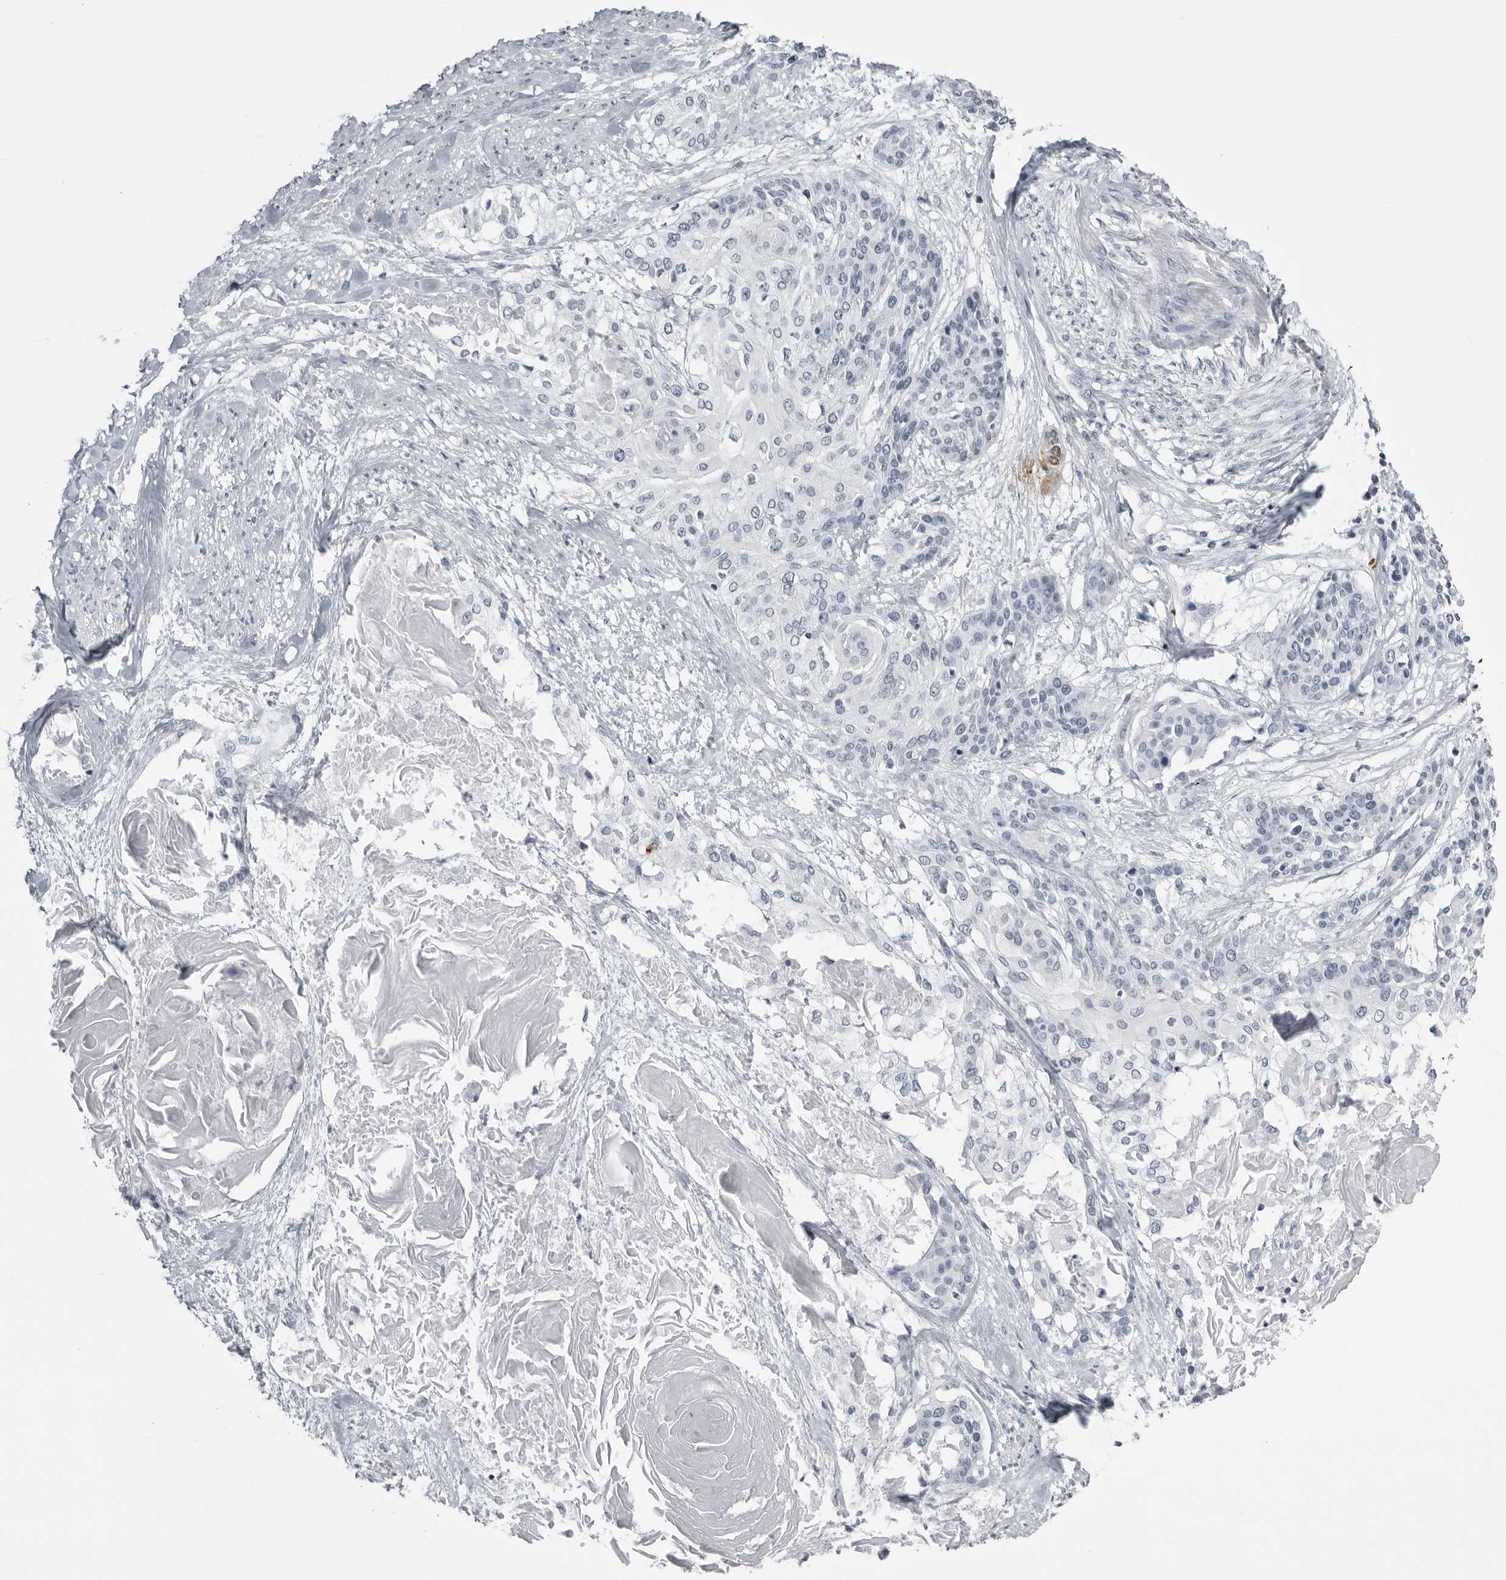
{"staining": {"intensity": "negative", "quantity": "none", "location": "none"}, "tissue": "cervical cancer", "cell_type": "Tumor cells", "image_type": "cancer", "snomed": [{"axis": "morphology", "description": "Squamous cell carcinoma, NOS"}, {"axis": "topography", "description": "Cervix"}], "caption": "This is an immunohistochemistry (IHC) micrograph of human cervical cancer (squamous cell carcinoma). There is no positivity in tumor cells.", "gene": "SERPINF2", "patient": {"sex": "female", "age": 57}}